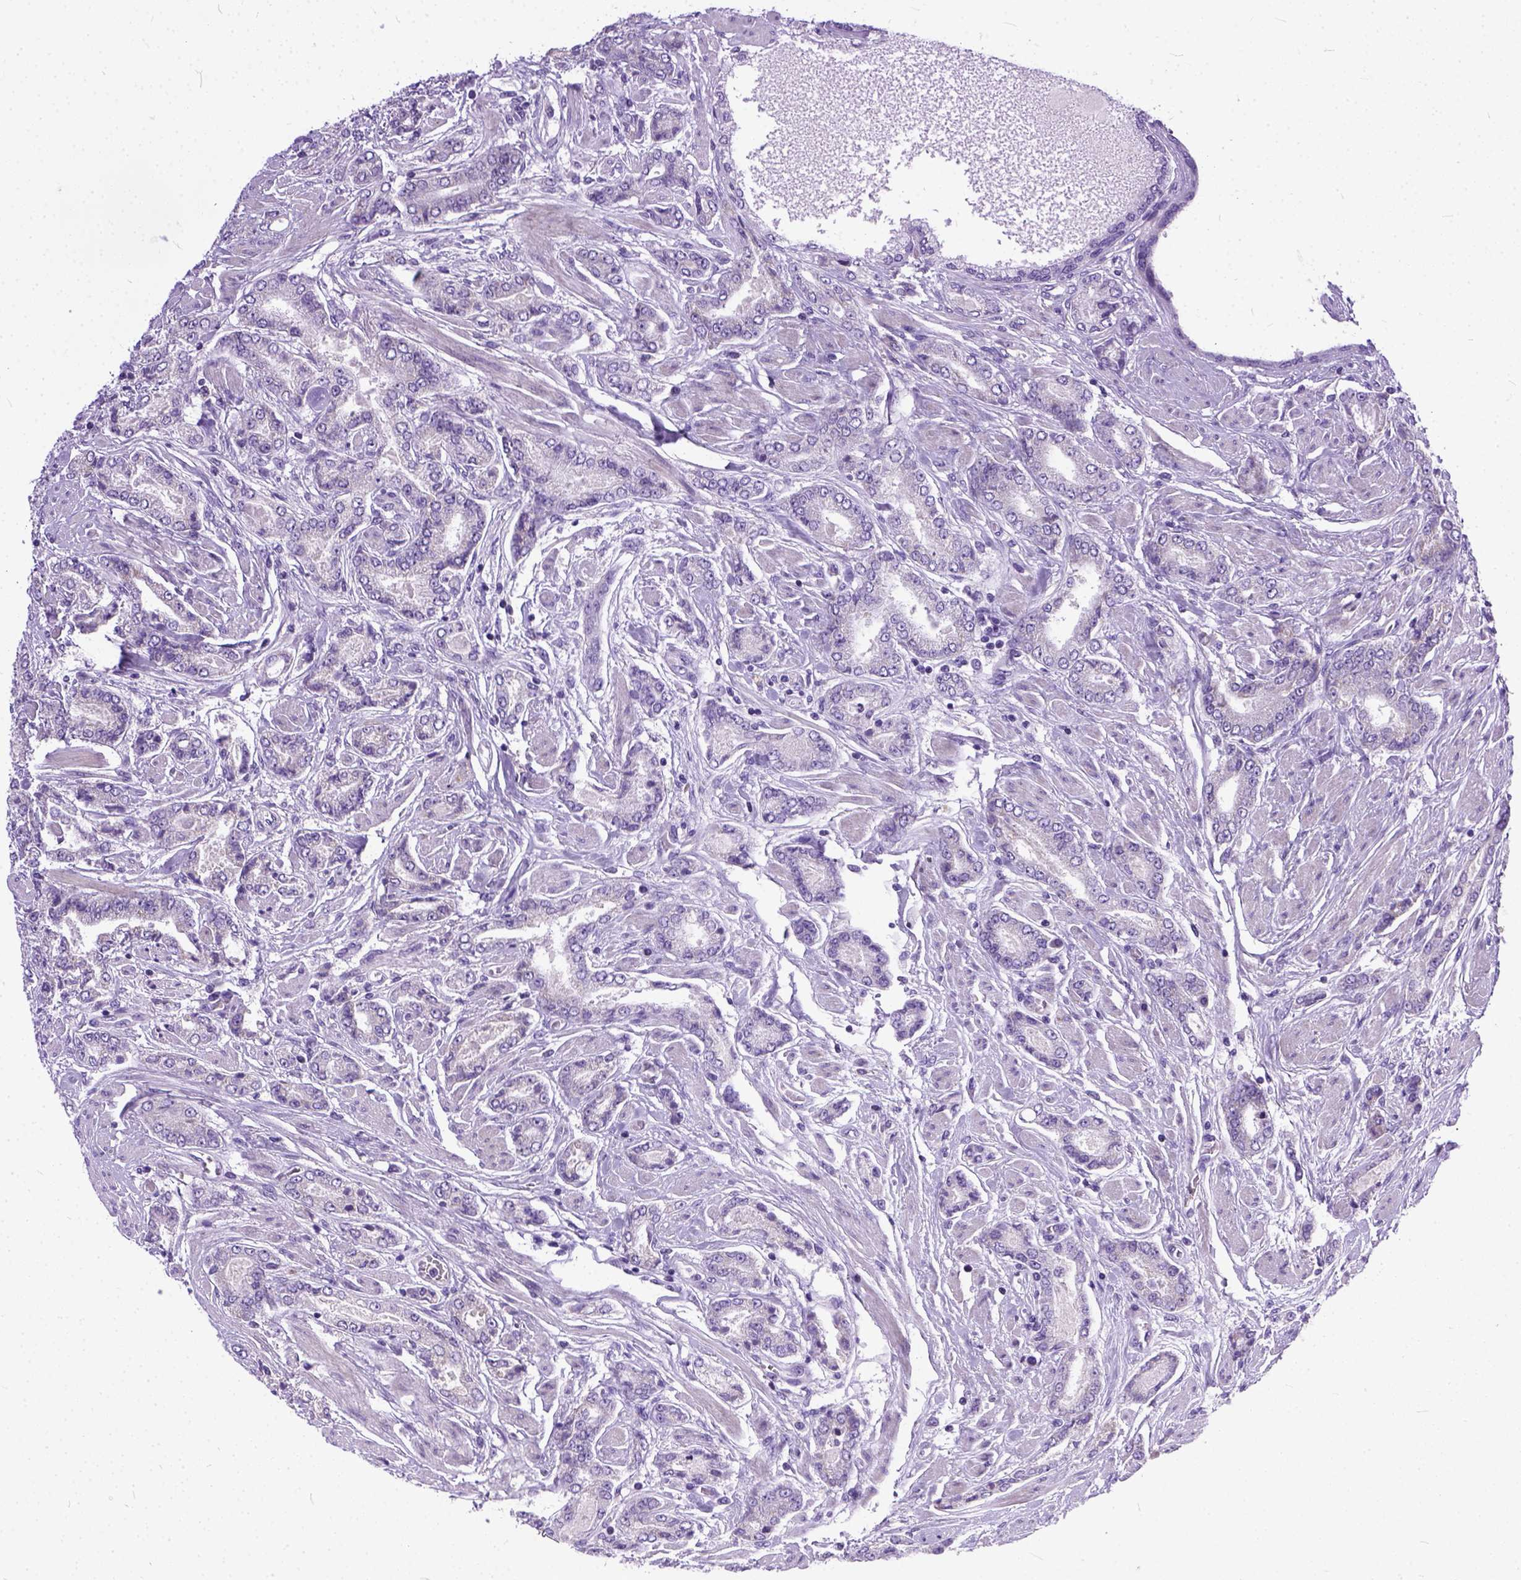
{"staining": {"intensity": "negative", "quantity": "none", "location": "none"}, "tissue": "prostate cancer", "cell_type": "Tumor cells", "image_type": "cancer", "snomed": [{"axis": "morphology", "description": "Adenocarcinoma, NOS"}, {"axis": "topography", "description": "Prostate"}], "caption": "Tumor cells show no significant positivity in prostate cancer.", "gene": "PLK5", "patient": {"sex": "male", "age": 64}}